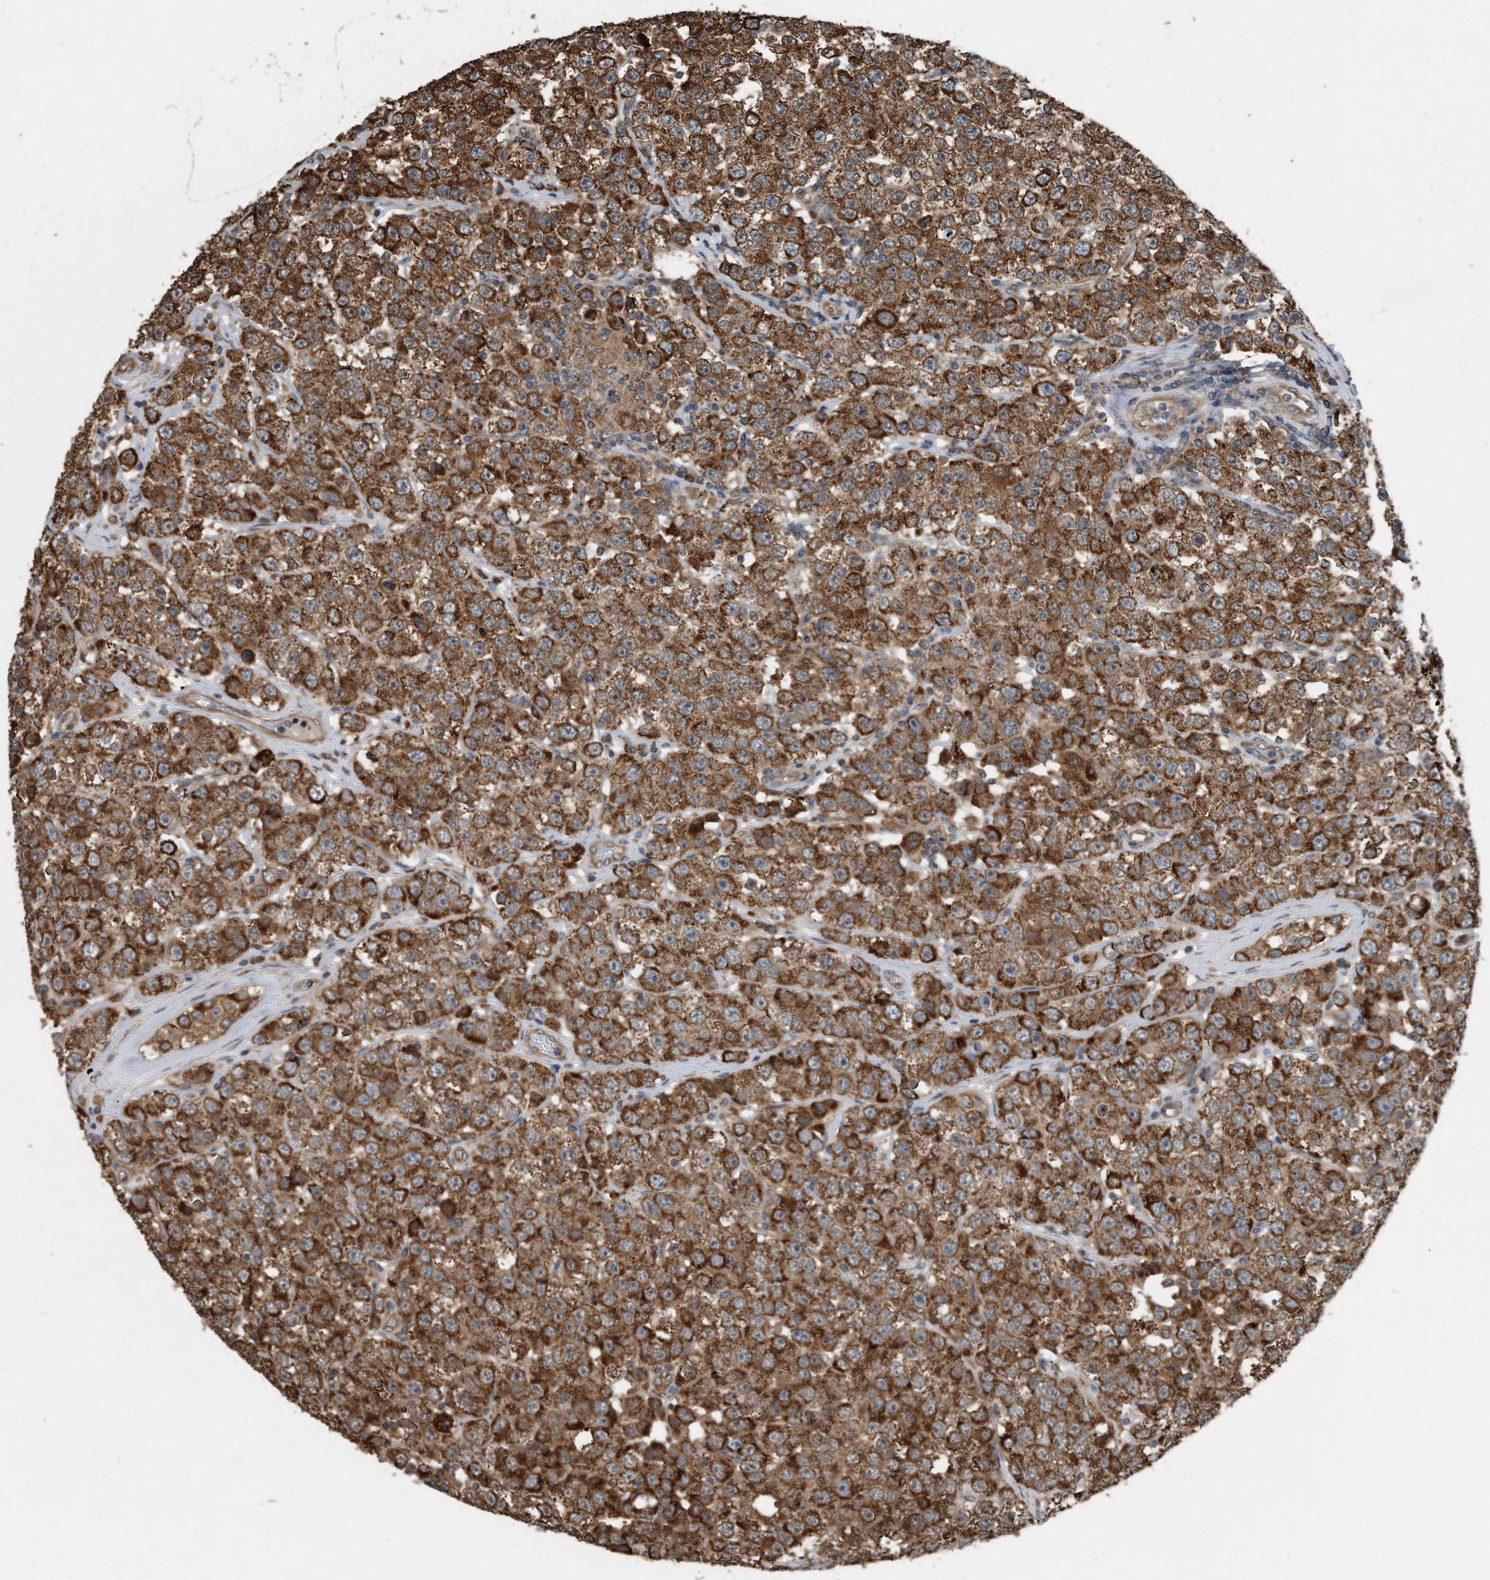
{"staining": {"intensity": "strong", "quantity": ">75%", "location": "cytoplasmic/membranous"}, "tissue": "testis cancer", "cell_type": "Tumor cells", "image_type": "cancer", "snomed": [{"axis": "morphology", "description": "Seminoma, NOS"}, {"axis": "topography", "description": "Testis"}], "caption": "Protein analysis of testis cancer tissue reveals strong cytoplasmic/membranous expression in approximately >75% of tumor cells.", "gene": "FAM136A", "patient": {"sex": "male", "age": 28}}